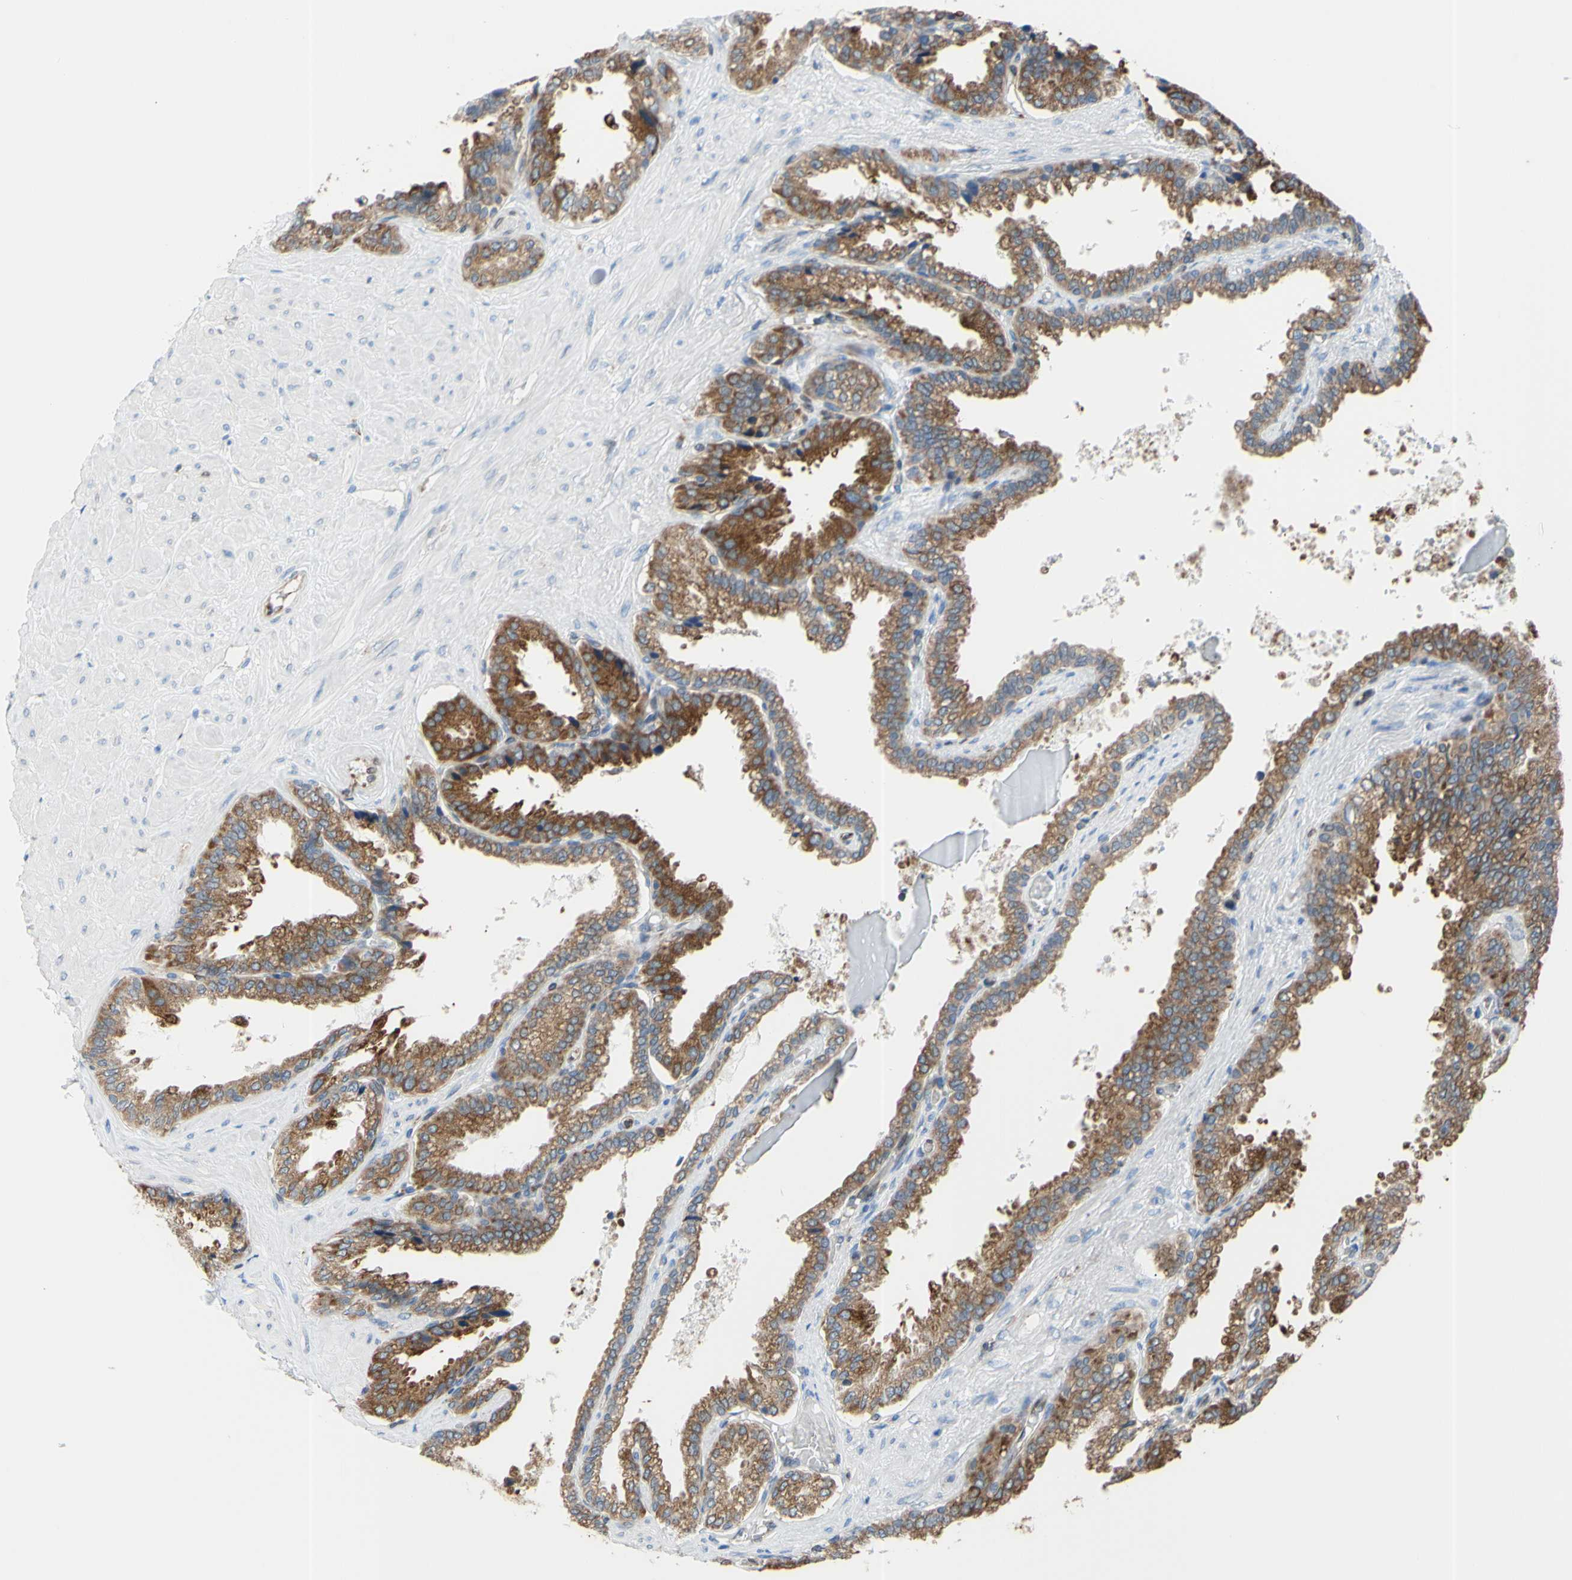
{"staining": {"intensity": "moderate", "quantity": ">75%", "location": "cytoplasmic/membranous"}, "tissue": "seminal vesicle", "cell_type": "Glandular cells", "image_type": "normal", "snomed": [{"axis": "morphology", "description": "Normal tissue, NOS"}, {"axis": "topography", "description": "Seminal veicle"}], "caption": "An IHC micrograph of benign tissue is shown. Protein staining in brown labels moderate cytoplasmic/membranous positivity in seminal vesicle within glandular cells. The staining is performed using DAB (3,3'-diaminobenzidine) brown chromogen to label protein expression. The nuclei are counter-stained blue using hematoxylin.", "gene": "MGST2", "patient": {"sex": "male", "age": 46}}